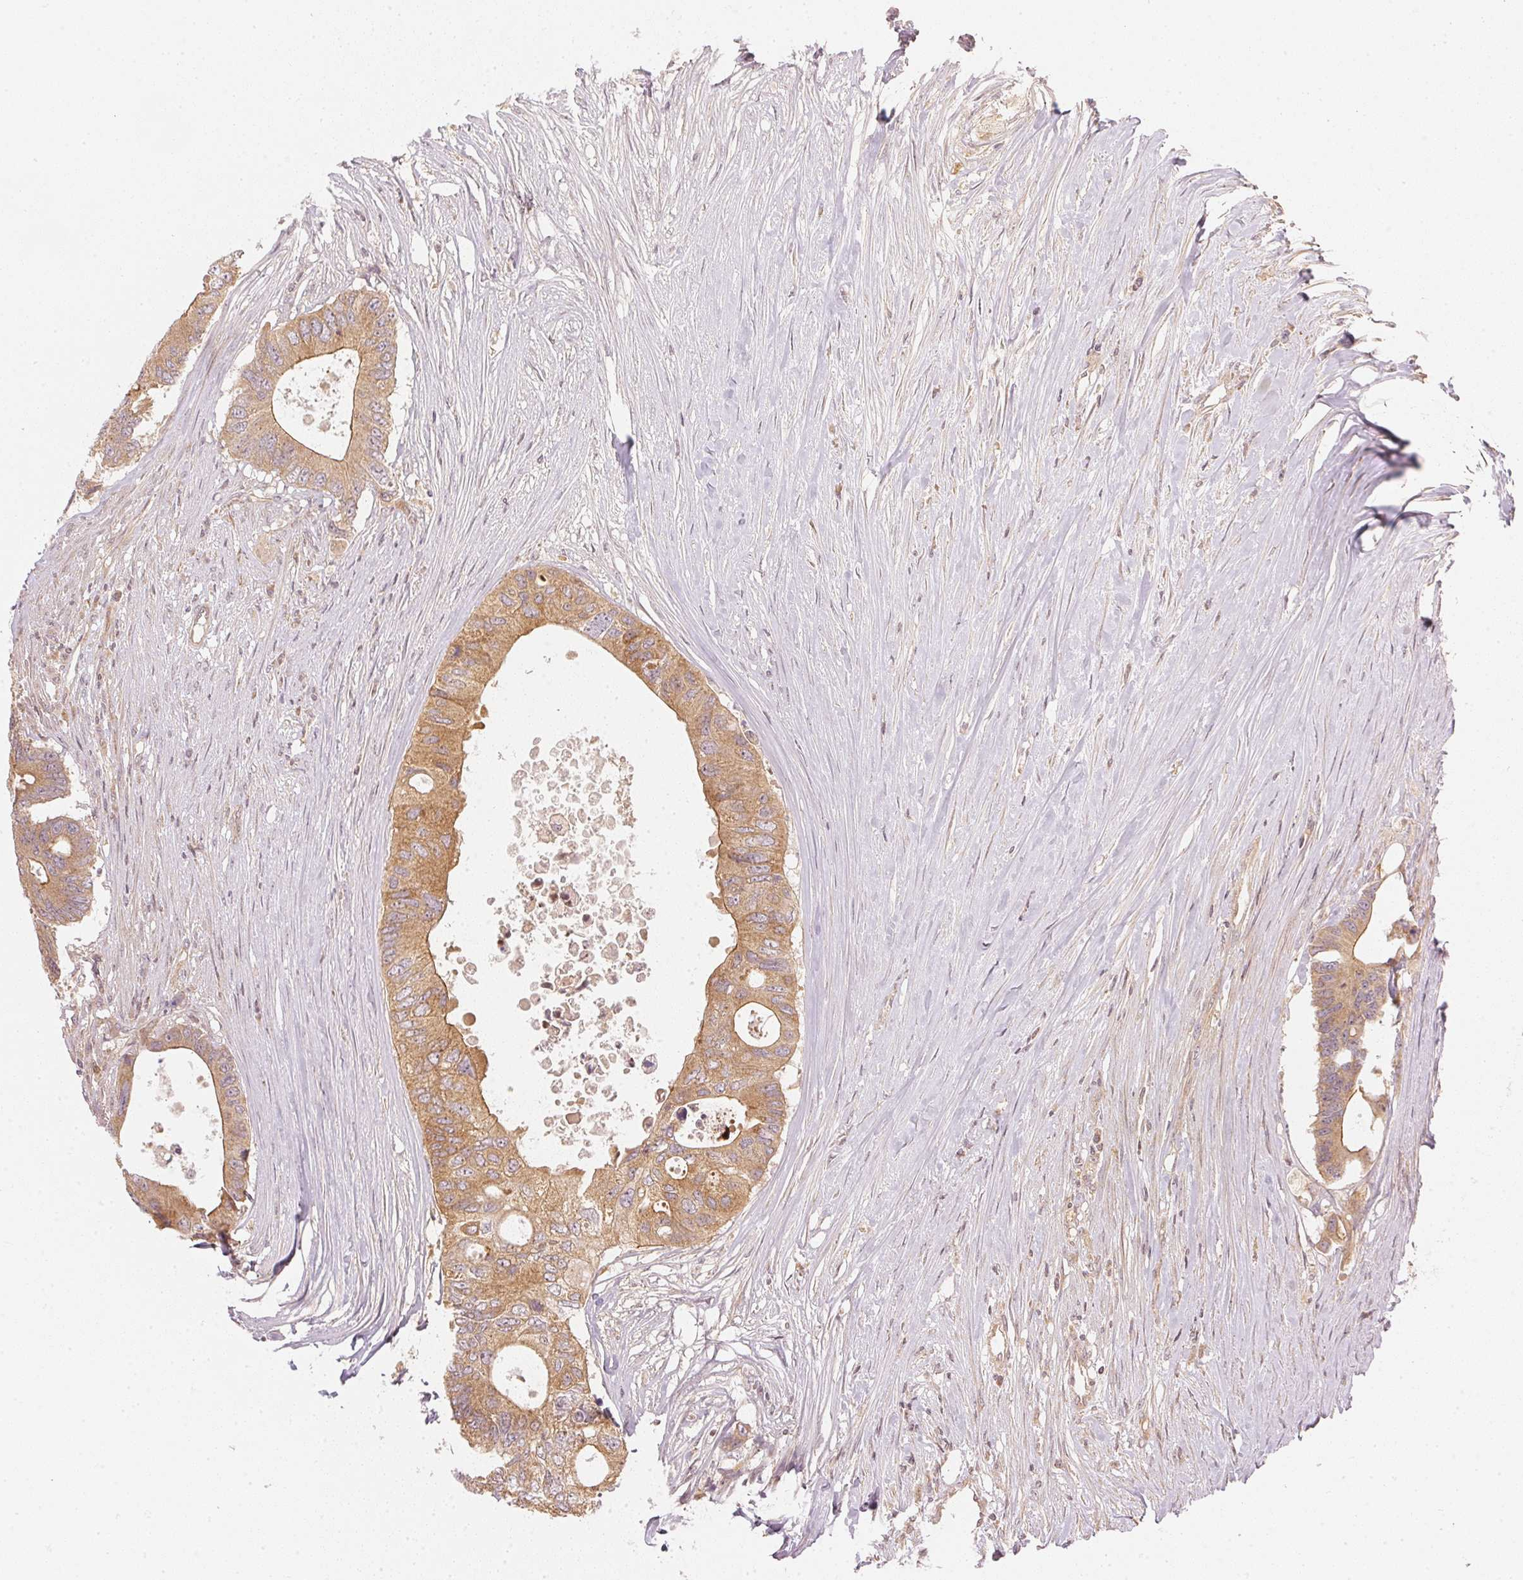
{"staining": {"intensity": "moderate", "quantity": ">75%", "location": "cytoplasmic/membranous"}, "tissue": "colorectal cancer", "cell_type": "Tumor cells", "image_type": "cancer", "snomed": [{"axis": "morphology", "description": "Adenocarcinoma, NOS"}, {"axis": "topography", "description": "Colon"}], "caption": "Adenocarcinoma (colorectal) stained with a protein marker exhibits moderate staining in tumor cells.", "gene": "WDR54", "patient": {"sex": "male", "age": 71}}